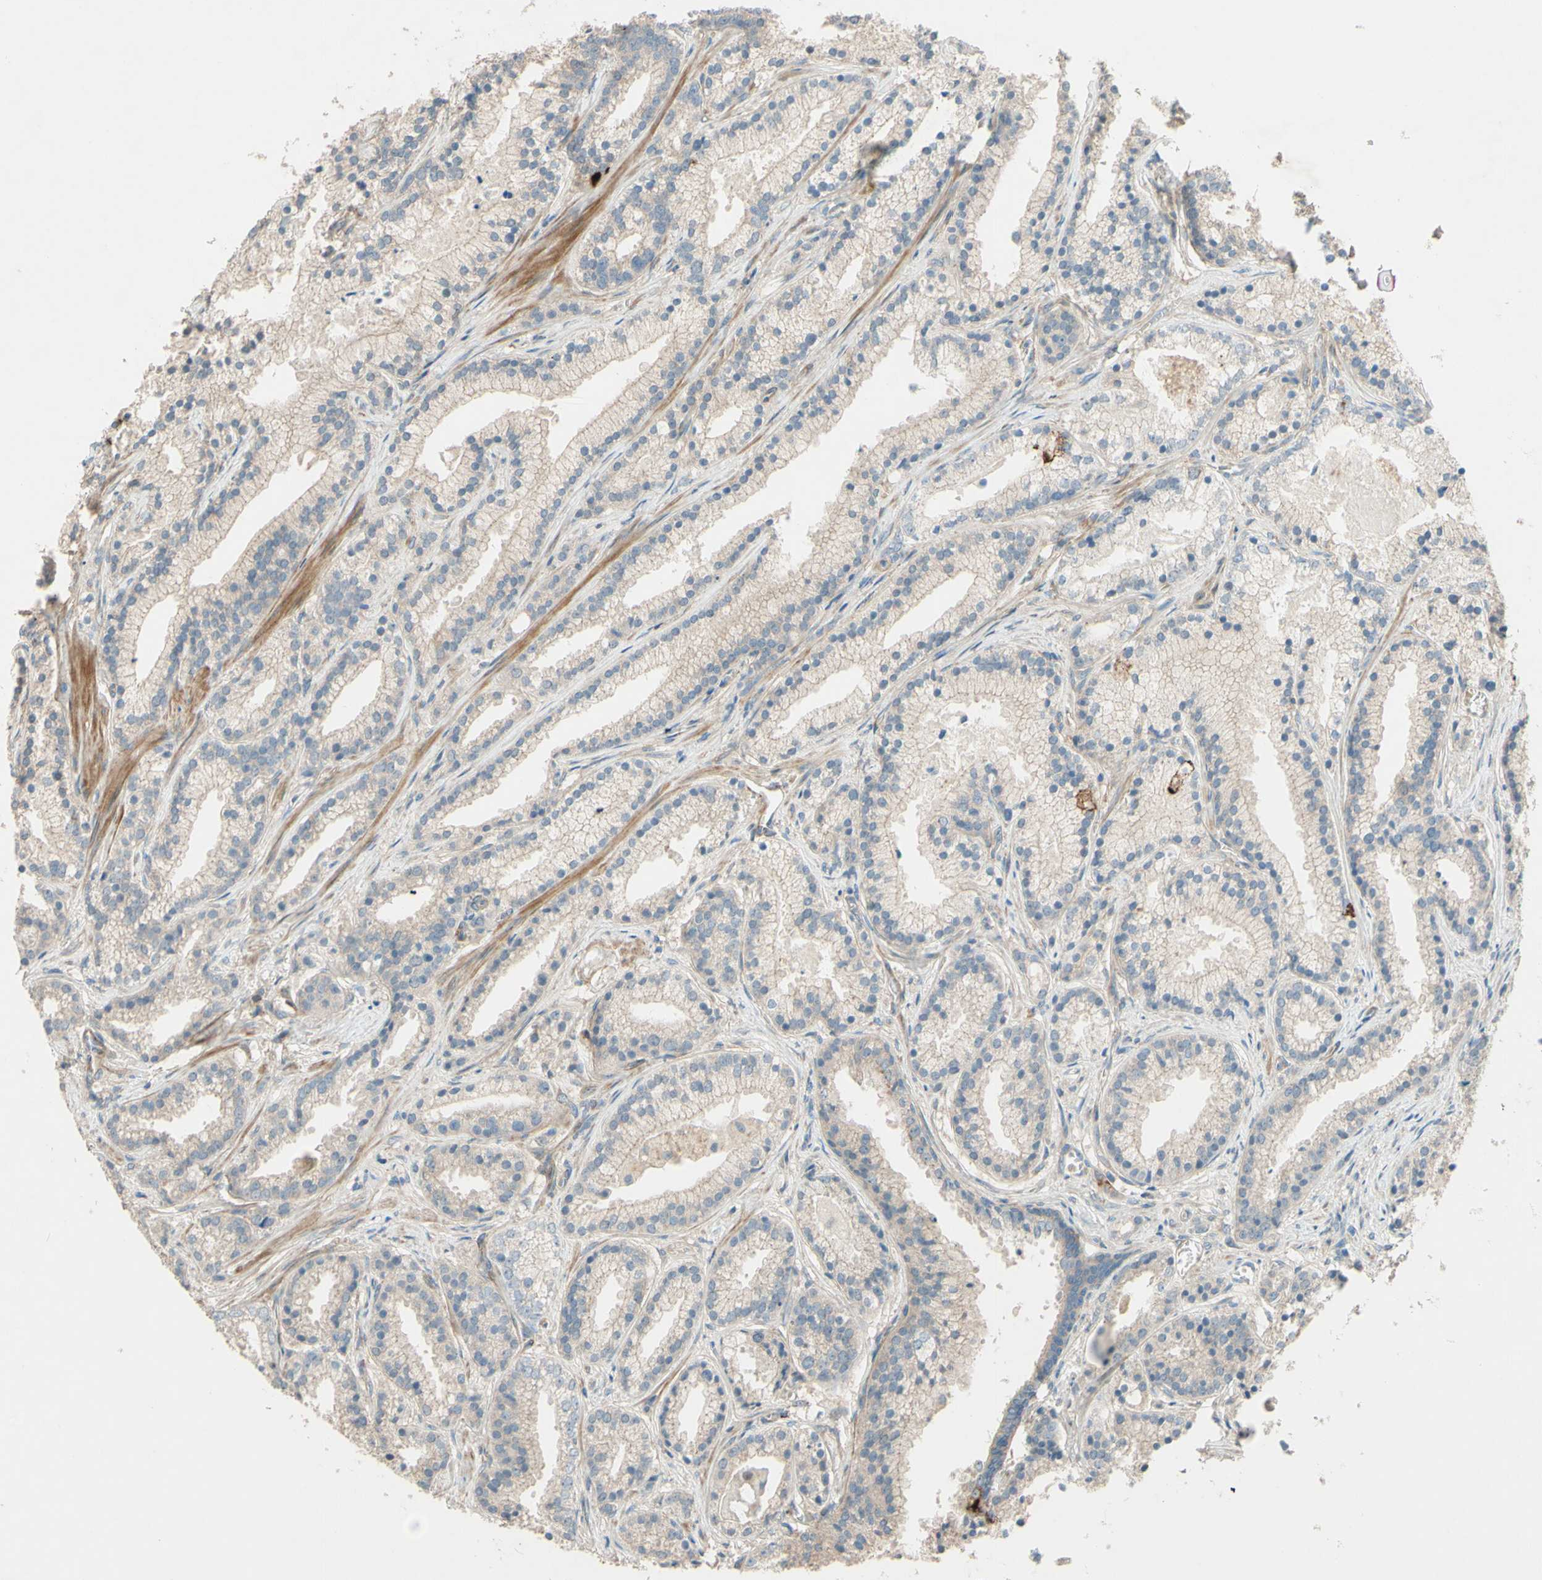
{"staining": {"intensity": "weak", "quantity": ">75%", "location": "cytoplasmic/membranous"}, "tissue": "prostate cancer", "cell_type": "Tumor cells", "image_type": "cancer", "snomed": [{"axis": "morphology", "description": "Adenocarcinoma, Low grade"}, {"axis": "topography", "description": "Prostate"}], "caption": "This is a photomicrograph of immunohistochemistry (IHC) staining of prostate cancer, which shows weak positivity in the cytoplasmic/membranous of tumor cells.", "gene": "ADAM17", "patient": {"sex": "male", "age": 59}}